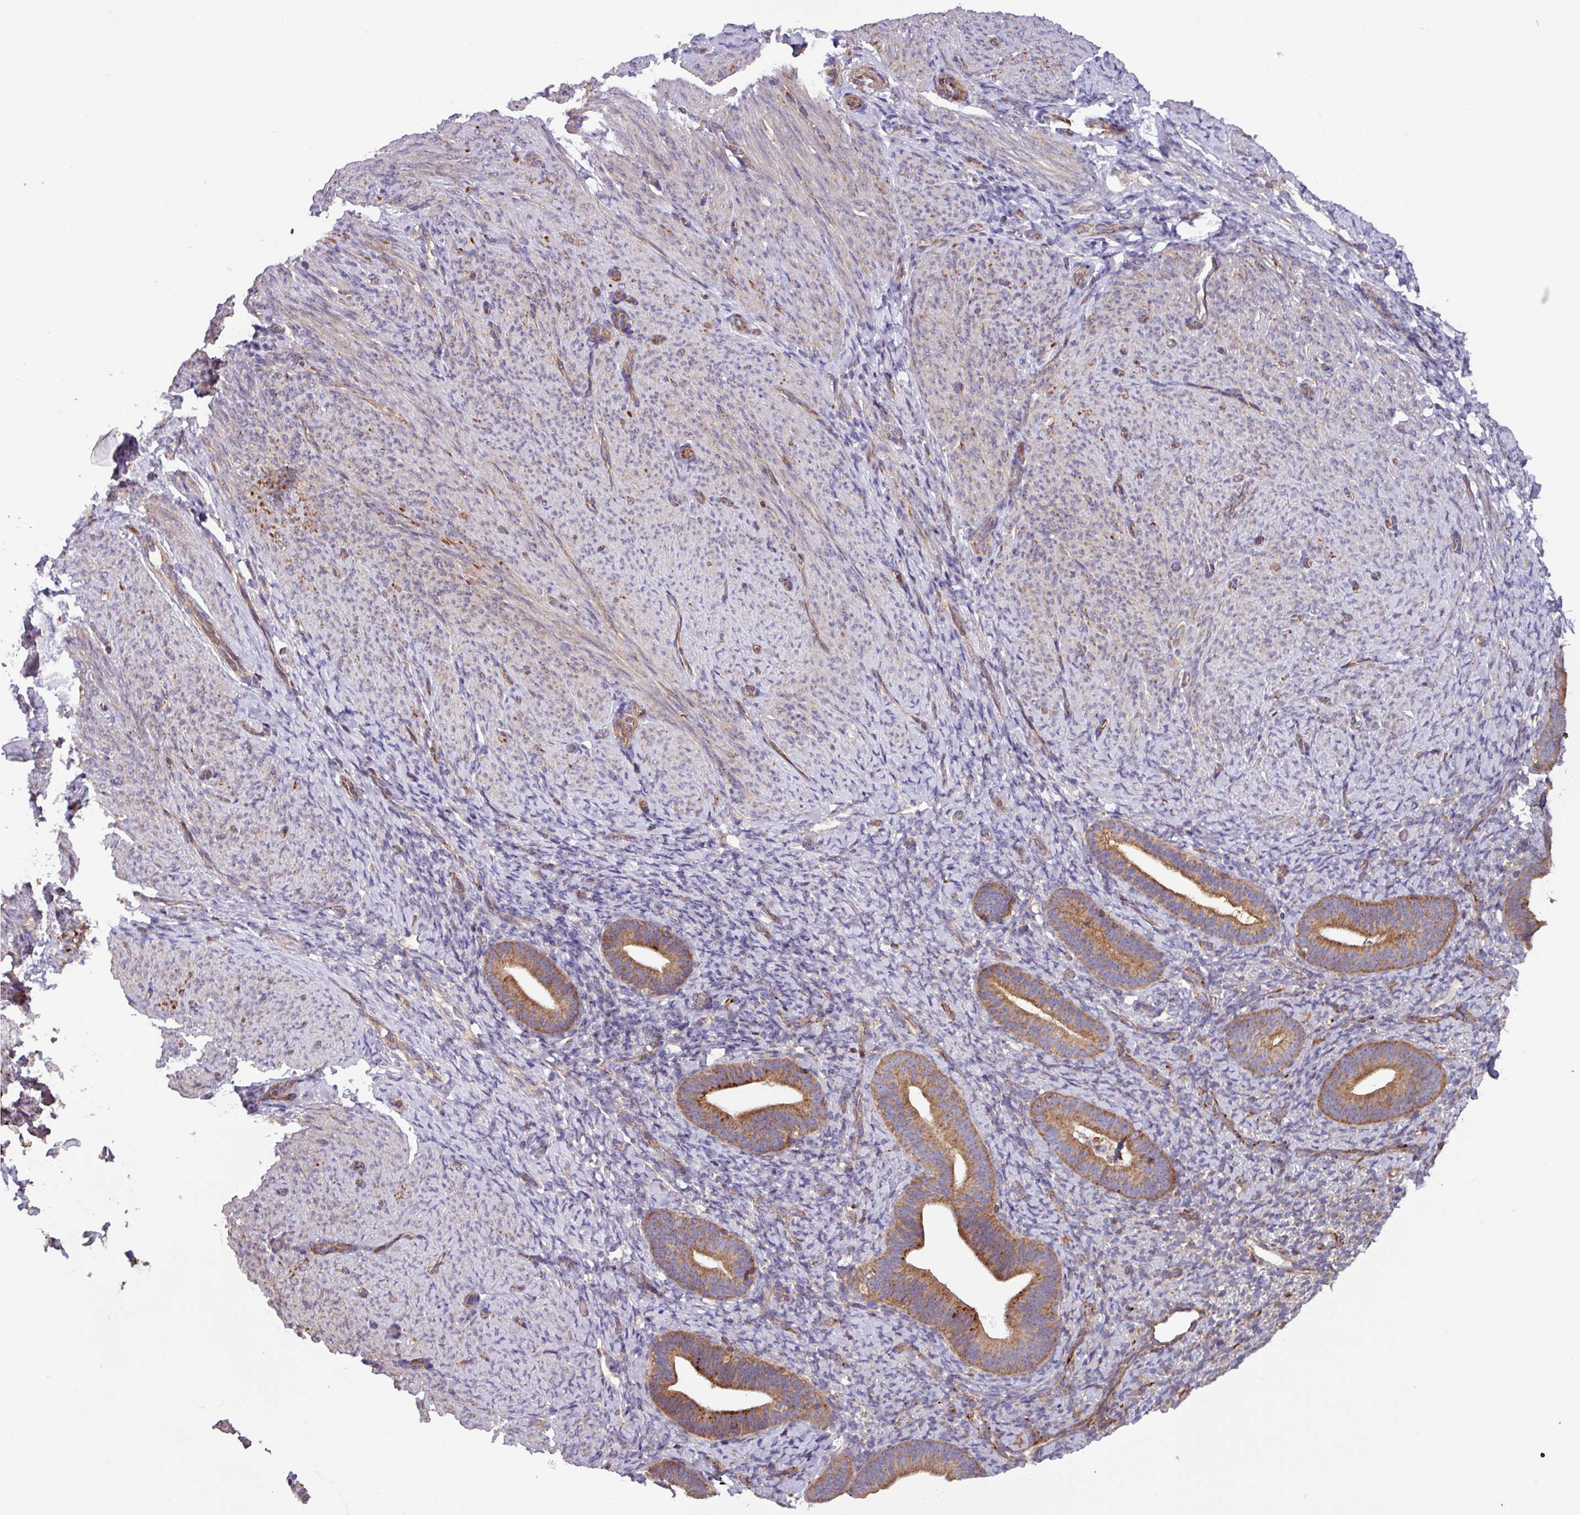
{"staining": {"intensity": "negative", "quantity": "none", "location": "none"}, "tissue": "endometrium", "cell_type": "Cells in endometrial stroma", "image_type": "normal", "snomed": [{"axis": "morphology", "description": "Normal tissue, NOS"}, {"axis": "topography", "description": "Endometrium"}], "caption": "This is a histopathology image of IHC staining of benign endometrium, which shows no positivity in cells in endometrial stroma. (Stains: DAB (3,3'-diaminobenzidine) immunohistochemistry (IHC) with hematoxylin counter stain, Microscopy: brightfield microscopy at high magnification).", "gene": "PLEKHD1", "patient": {"sex": "female", "age": 65}}